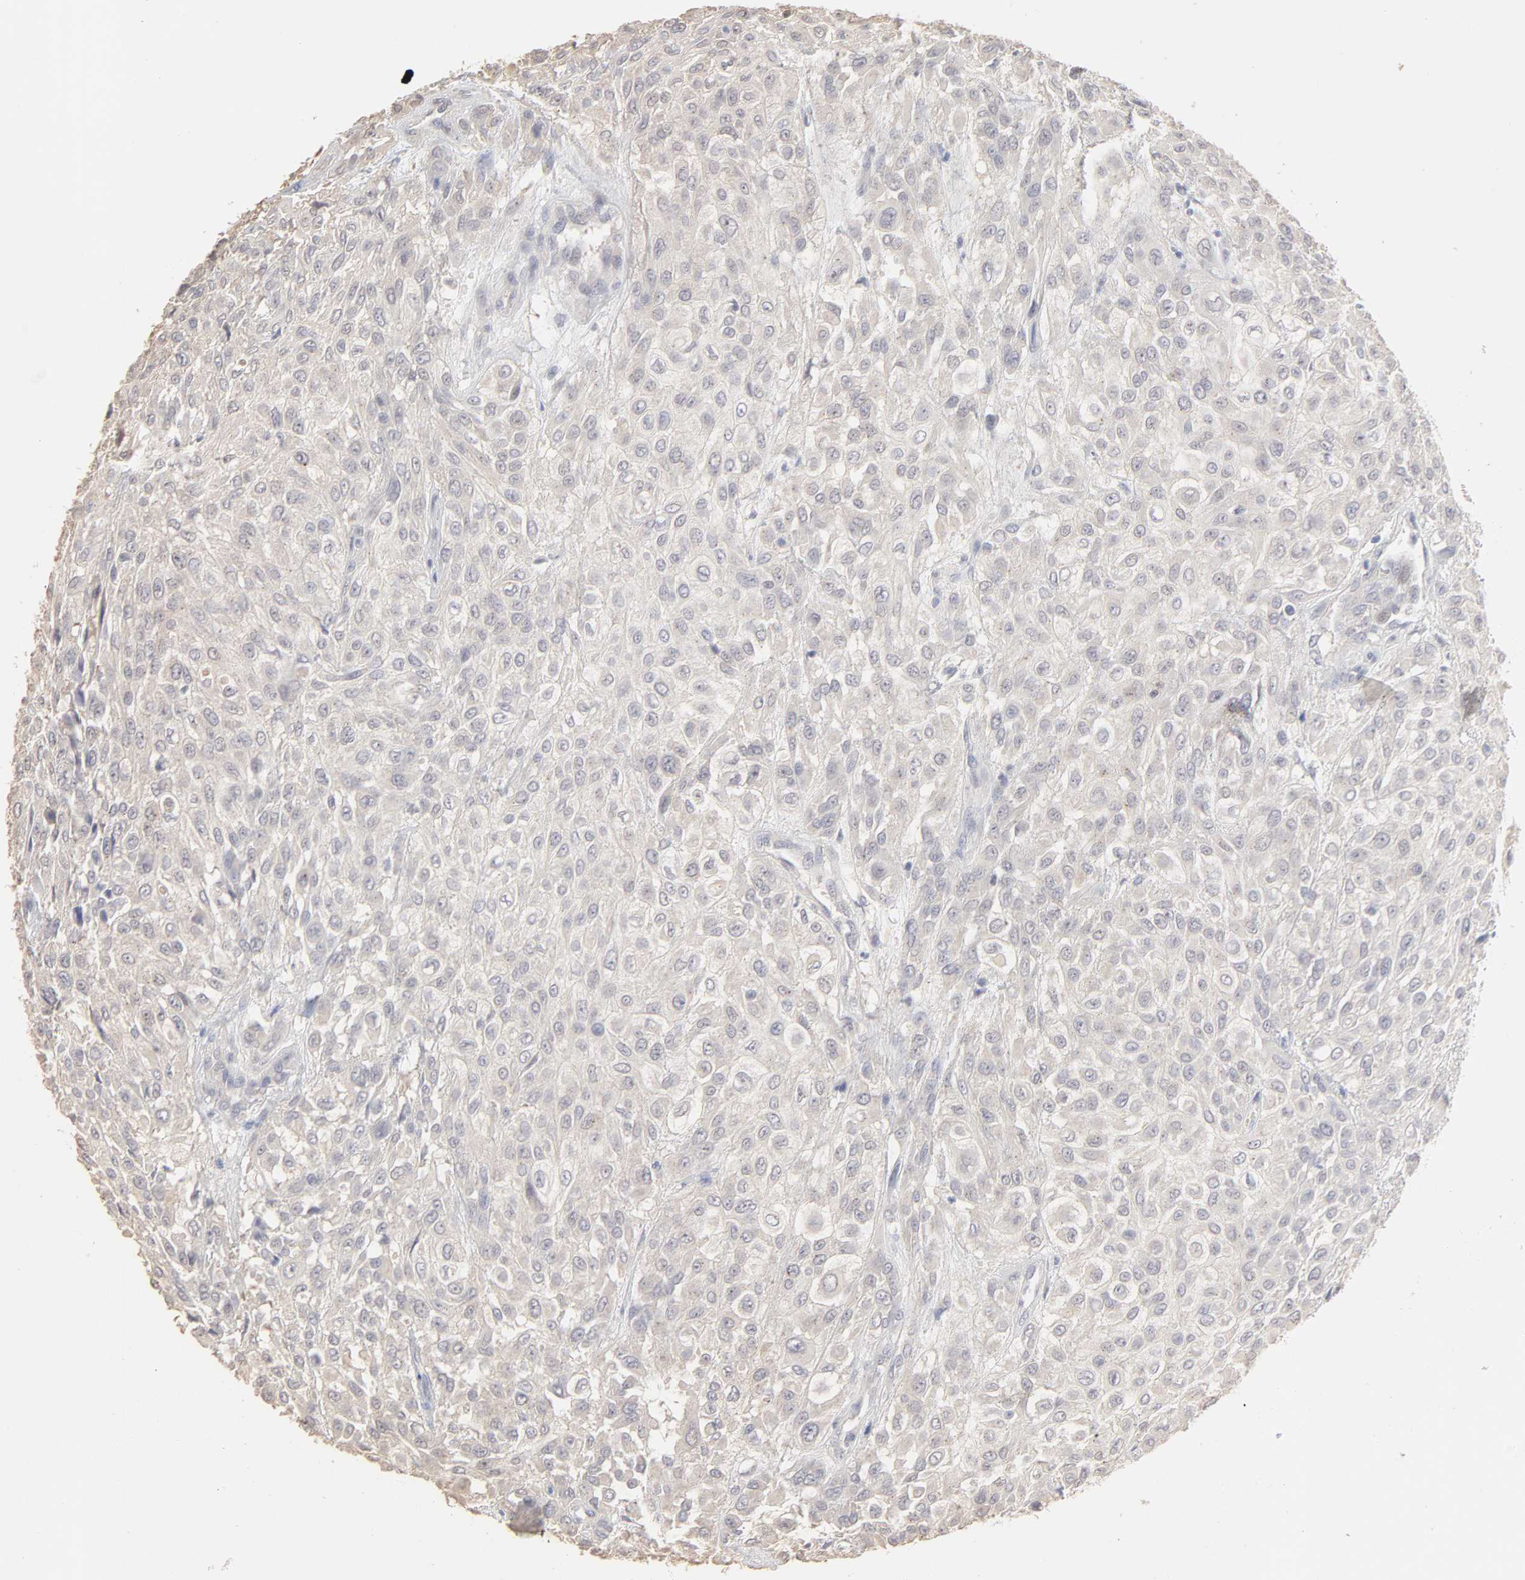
{"staining": {"intensity": "weak", "quantity": ">75%", "location": "cytoplasmic/membranous"}, "tissue": "urothelial cancer", "cell_type": "Tumor cells", "image_type": "cancer", "snomed": [{"axis": "morphology", "description": "Urothelial carcinoma, High grade"}, {"axis": "topography", "description": "Urinary bladder"}], "caption": "Urothelial cancer tissue displays weak cytoplasmic/membranous staining in approximately >75% of tumor cells, visualized by immunohistochemistry.", "gene": "DNAL4", "patient": {"sex": "male", "age": 57}}